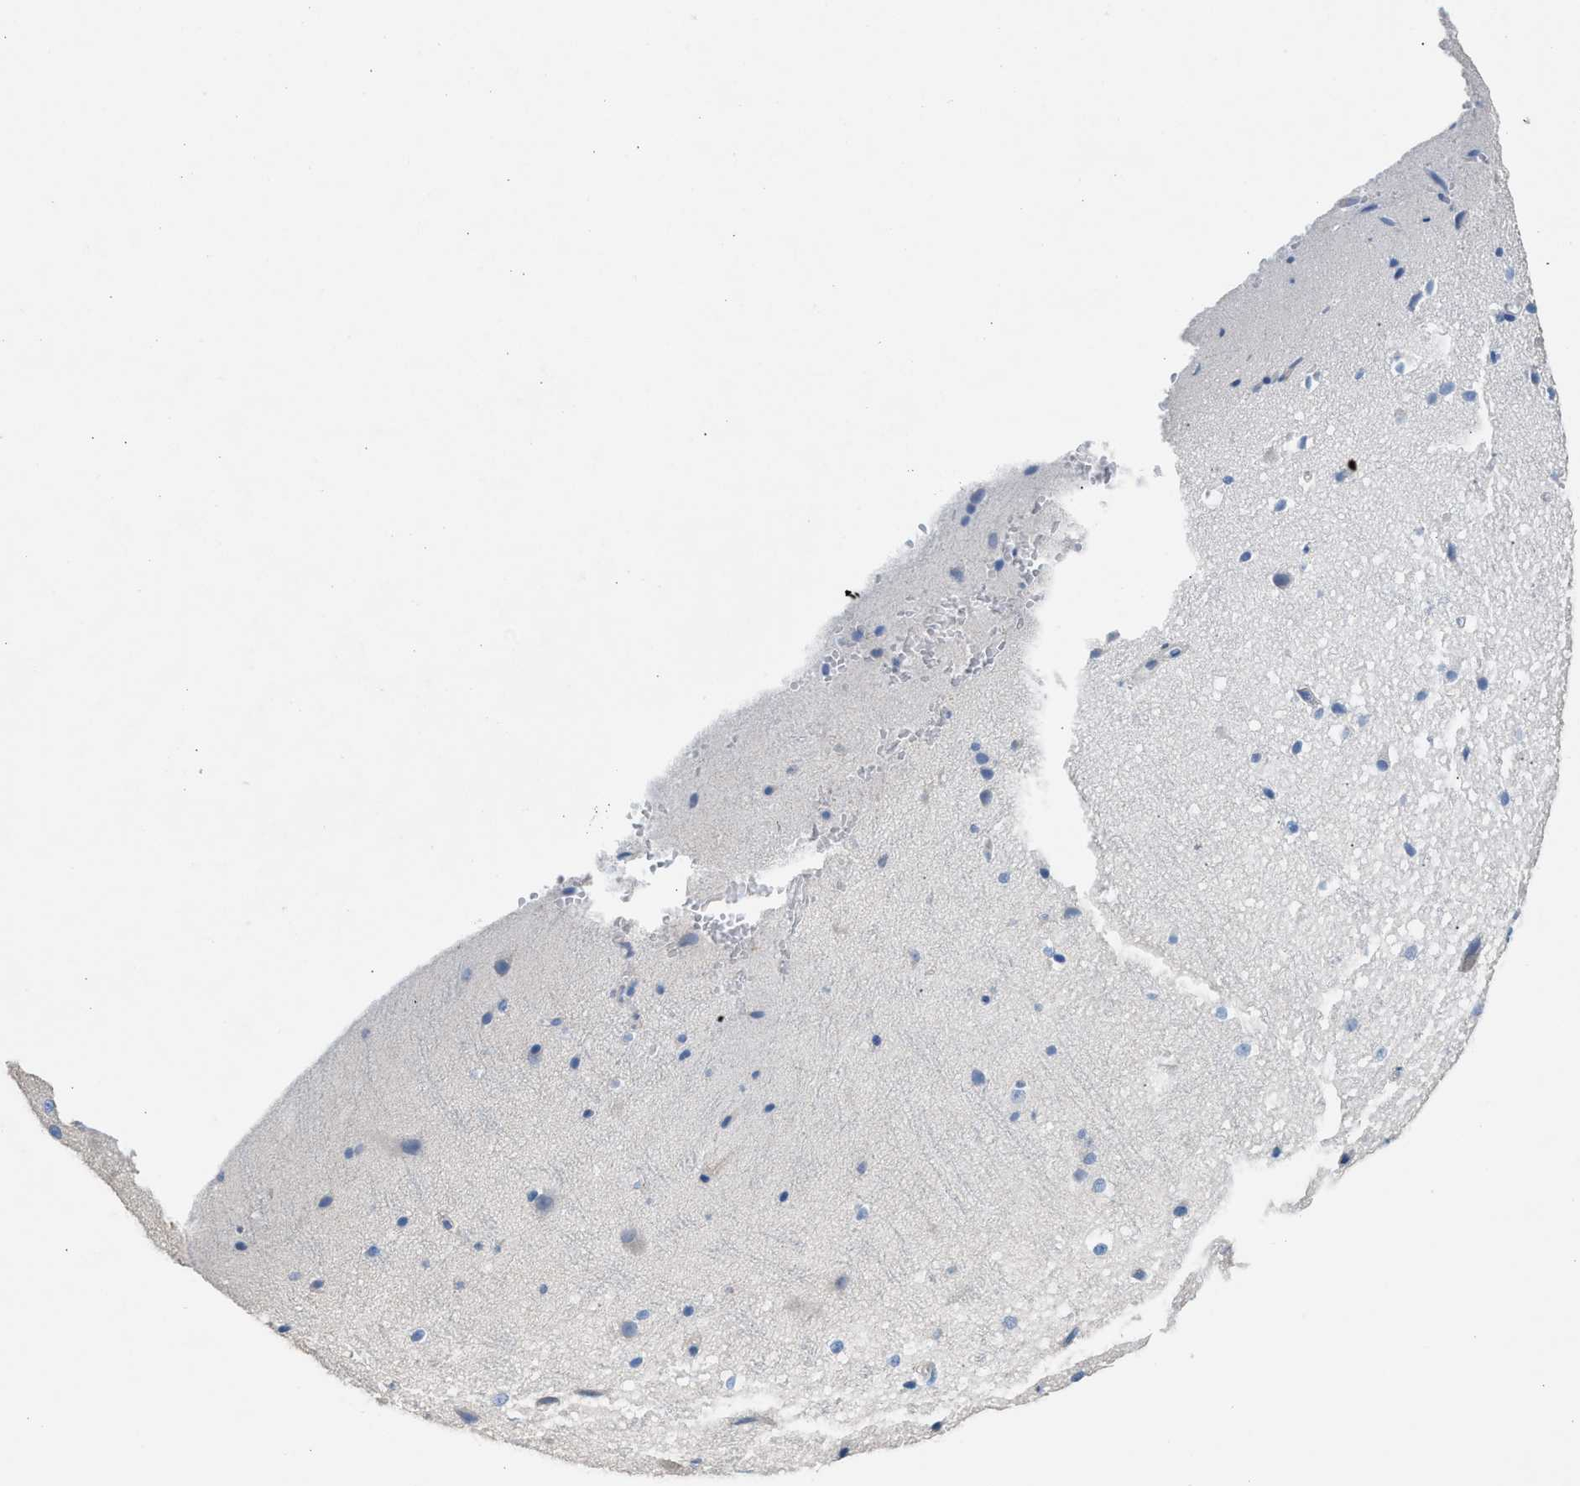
{"staining": {"intensity": "negative", "quantity": "none", "location": "none"}, "tissue": "cerebral cortex", "cell_type": "Endothelial cells", "image_type": "normal", "snomed": [{"axis": "morphology", "description": "Normal tissue, NOS"}, {"axis": "morphology", "description": "Developmental malformation"}, {"axis": "topography", "description": "Cerebral cortex"}], "caption": "There is no significant positivity in endothelial cells of cerebral cortex. (Stains: DAB (3,3'-diaminobenzidine) IHC with hematoxylin counter stain, Microscopy: brightfield microscopy at high magnification).", "gene": "AOAH", "patient": {"sex": "female", "age": 30}}